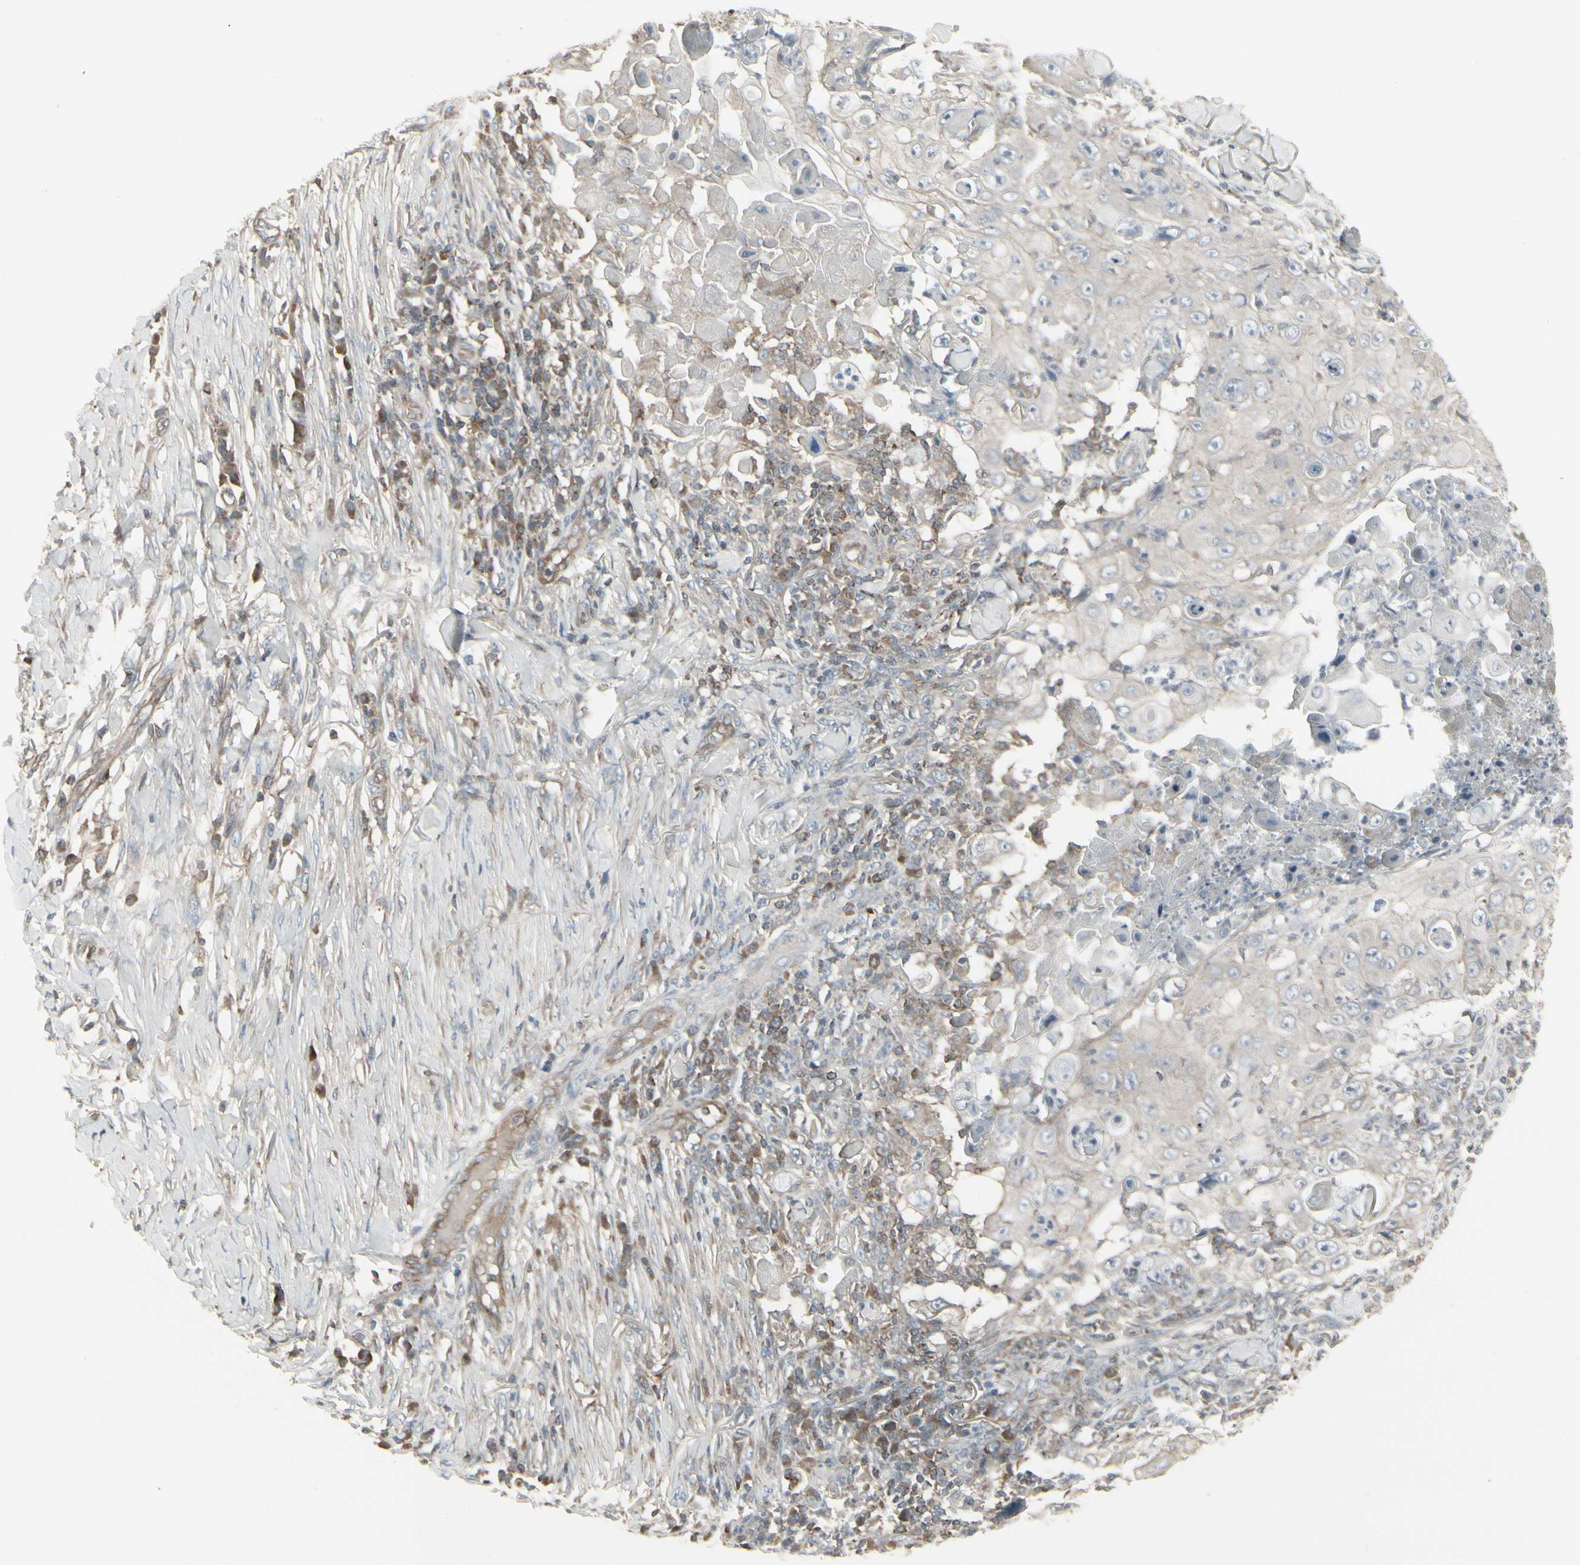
{"staining": {"intensity": "weak", "quantity": "<25%", "location": "cytoplasmic/membranous"}, "tissue": "skin cancer", "cell_type": "Tumor cells", "image_type": "cancer", "snomed": [{"axis": "morphology", "description": "Squamous cell carcinoma, NOS"}, {"axis": "topography", "description": "Skin"}], "caption": "Immunohistochemistry histopathology image of neoplastic tissue: skin squamous cell carcinoma stained with DAB (3,3'-diaminobenzidine) exhibits no significant protein staining in tumor cells.", "gene": "EPS15", "patient": {"sex": "male", "age": 86}}